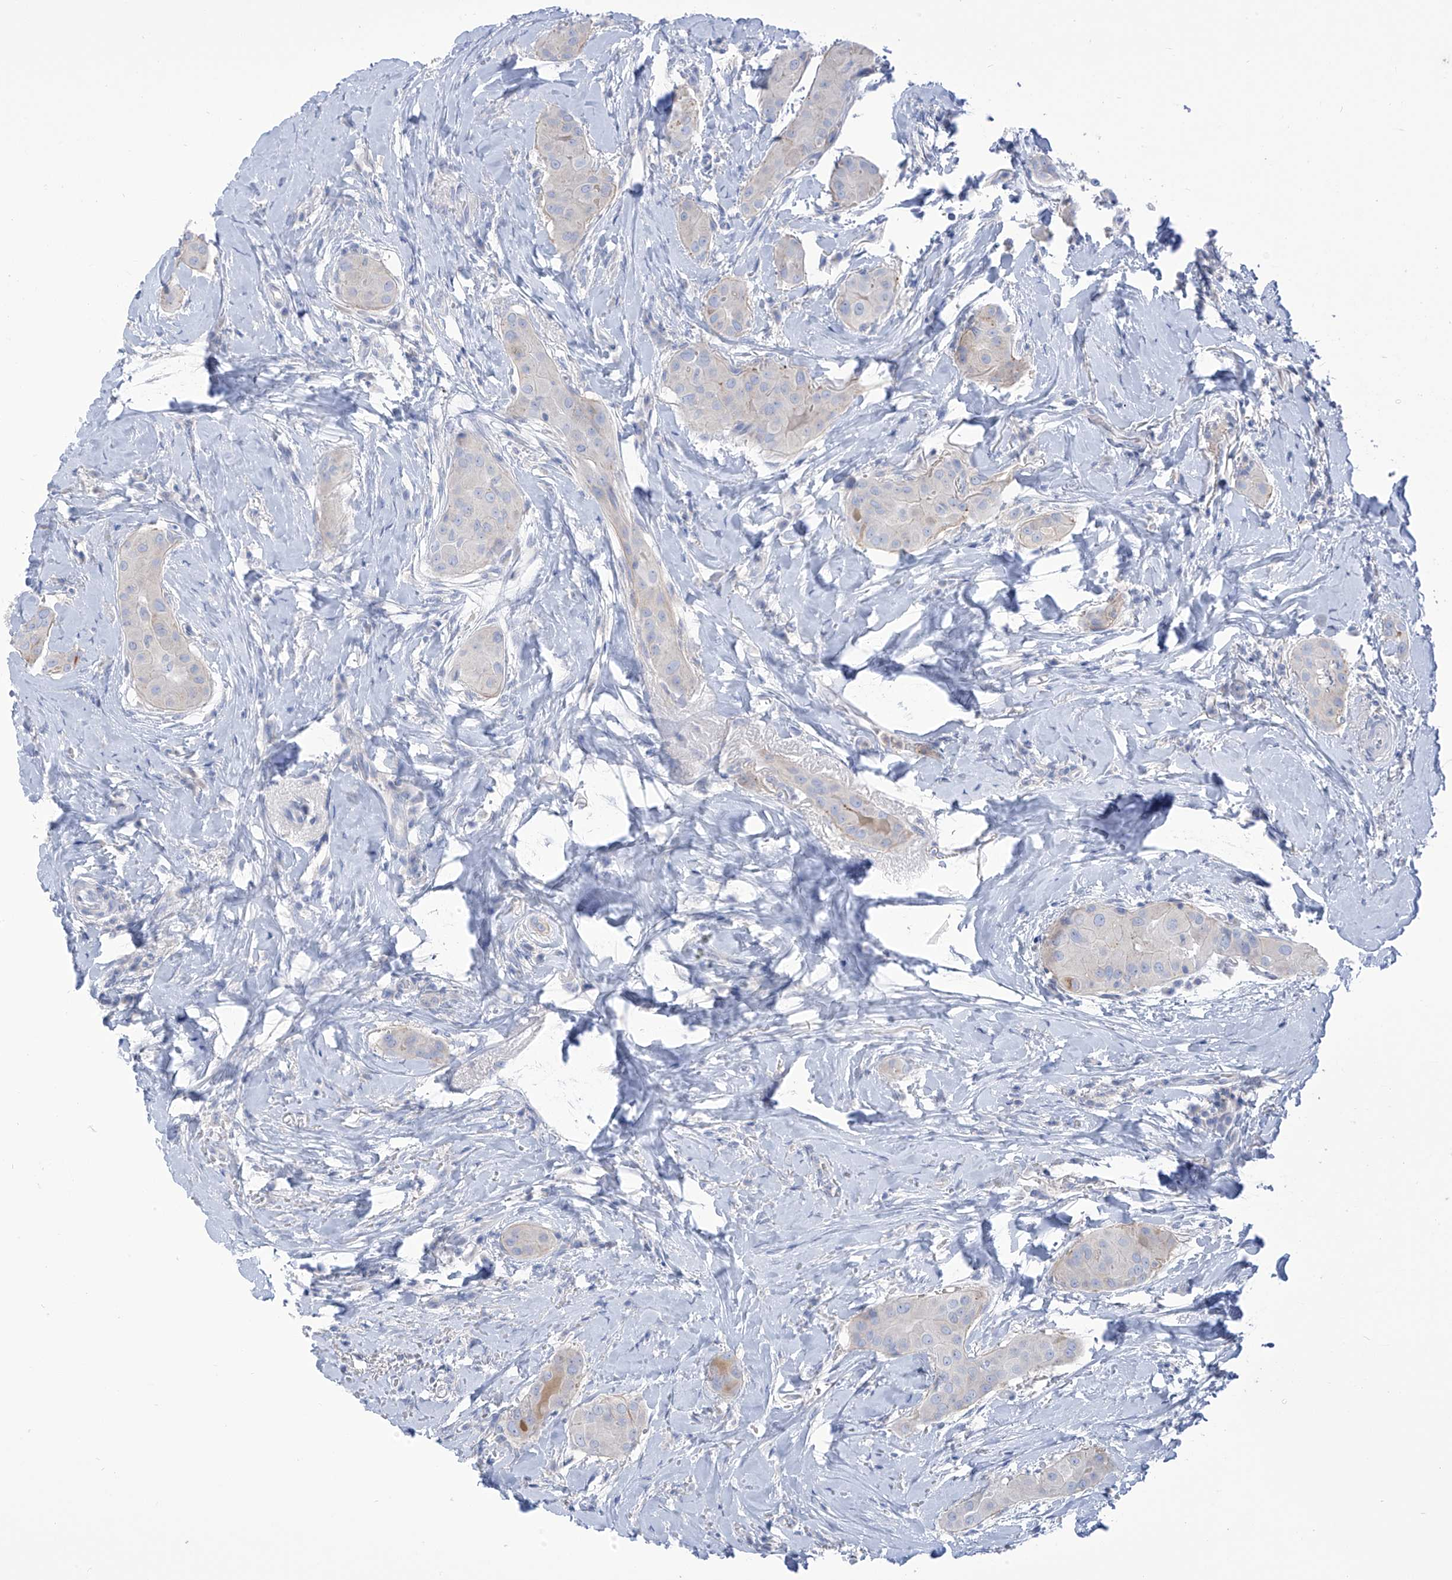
{"staining": {"intensity": "negative", "quantity": "none", "location": "none"}, "tissue": "thyroid cancer", "cell_type": "Tumor cells", "image_type": "cancer", "snomed": [{"axis": "morphology", "description": "Papillary adenocarcinoma, NOS"}, {"axis": "topography", "description": "Thyroid gland"}], "caption": "Thyroid cancer was stained to show a protein in brown. There is no significant positivity in tumor cells. The staining was performed using DAB (3,3'-diaminobenzidine) to visualize the protein expression in brown, while the nuclei were stained in blue with hematoxylin (Magnification: 20x).", "gene": "FABP2", "patient": {"sex": "male", "age": 33}}